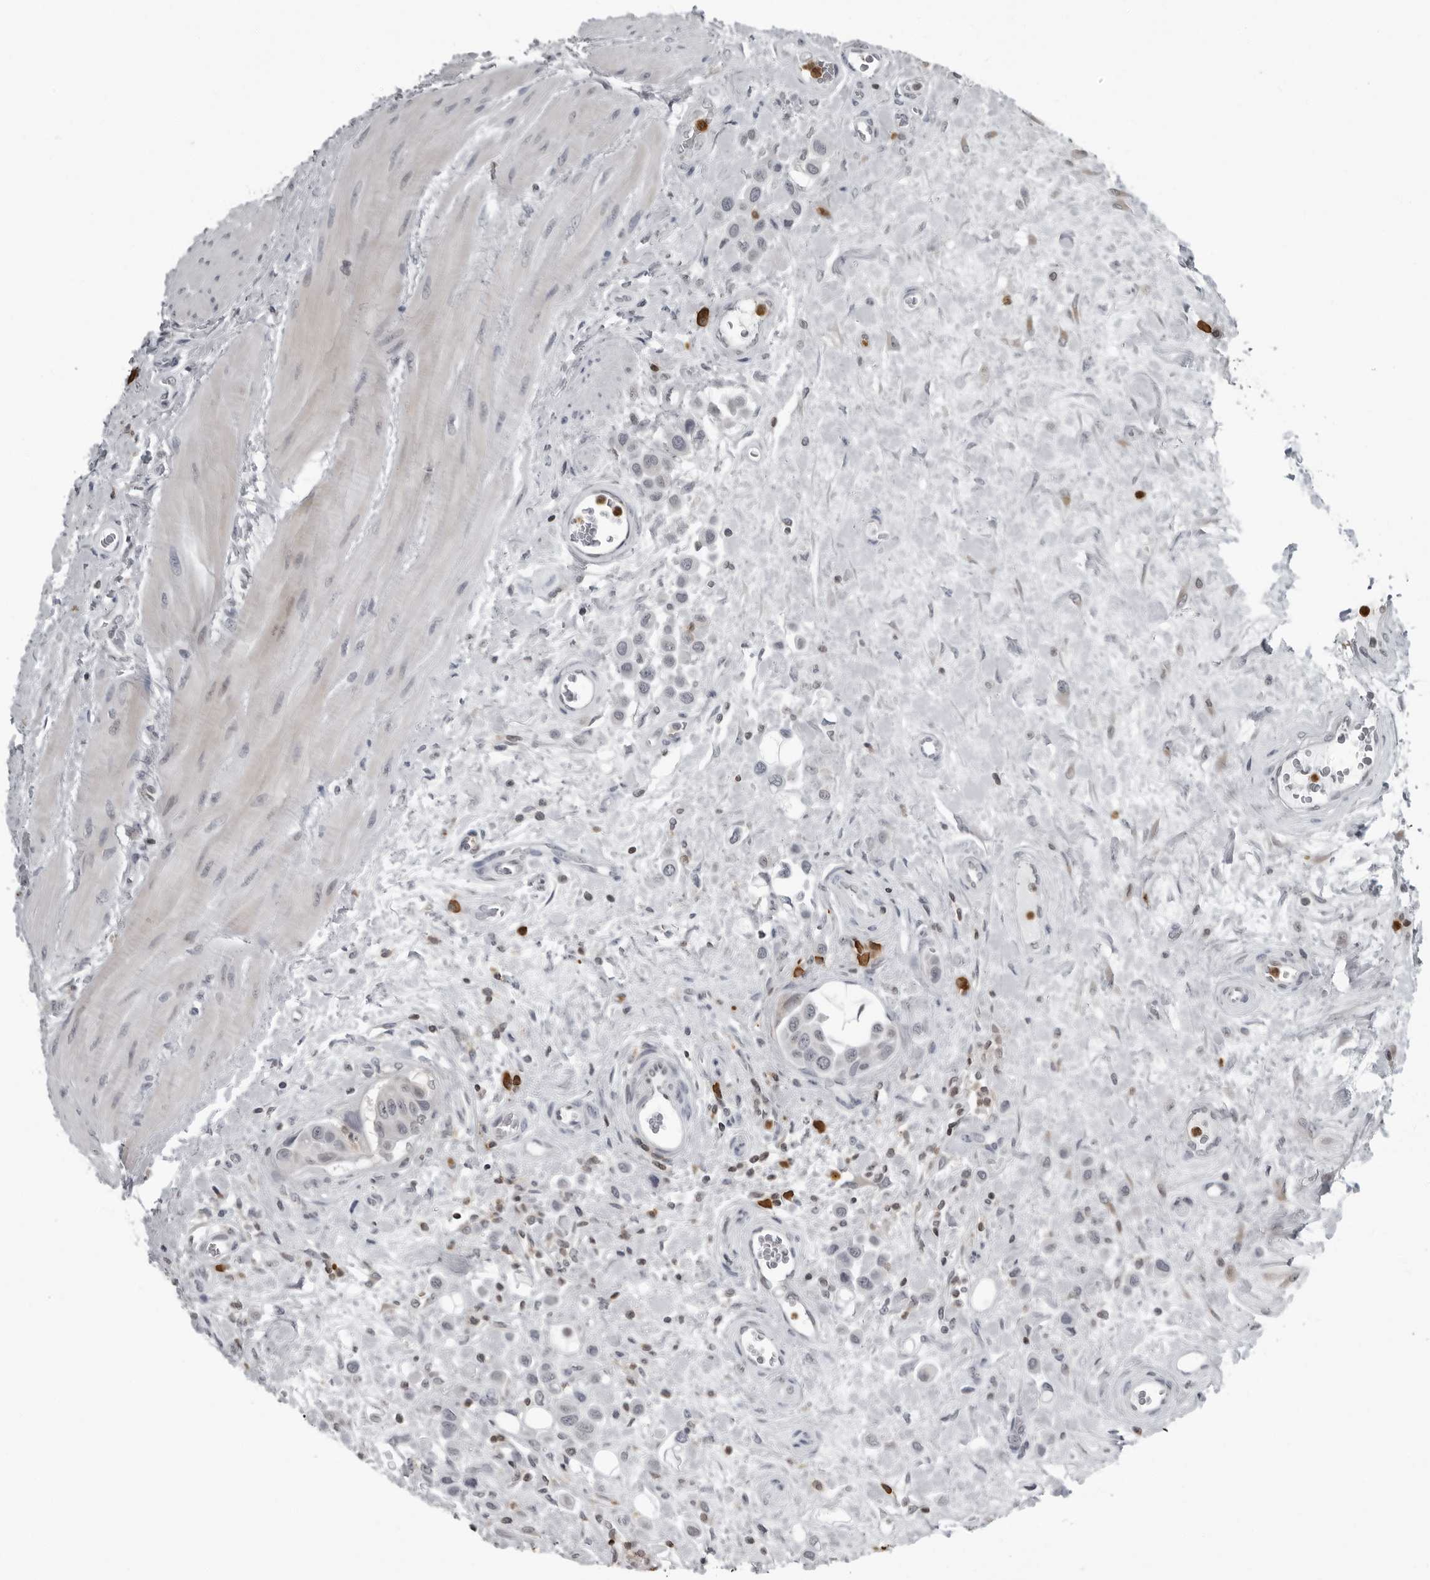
{"staining": {"intensity": "negative", "quantity": "none", "location": "none"}, "tissue": "urothelial cancer", "cell_type": "Tumor cells", "image_type": "cancer", "snomed": [{"axis": "morphology", "description": "Urothelial carcinoma, High grade"}, {"axis": "topography", "description": "Urinary bladder"}], "caption": "Tumor cells are negative for brown protein staining in high-grade urothelial carcinoma. (Stains: DAB immunohistochemistry (IHC) with hematoxylin counter stain, Microscopy: brightfield microscopy at high magnification).", "gene": "RTCA", "patient": {"sex": "male", "age": 50}}